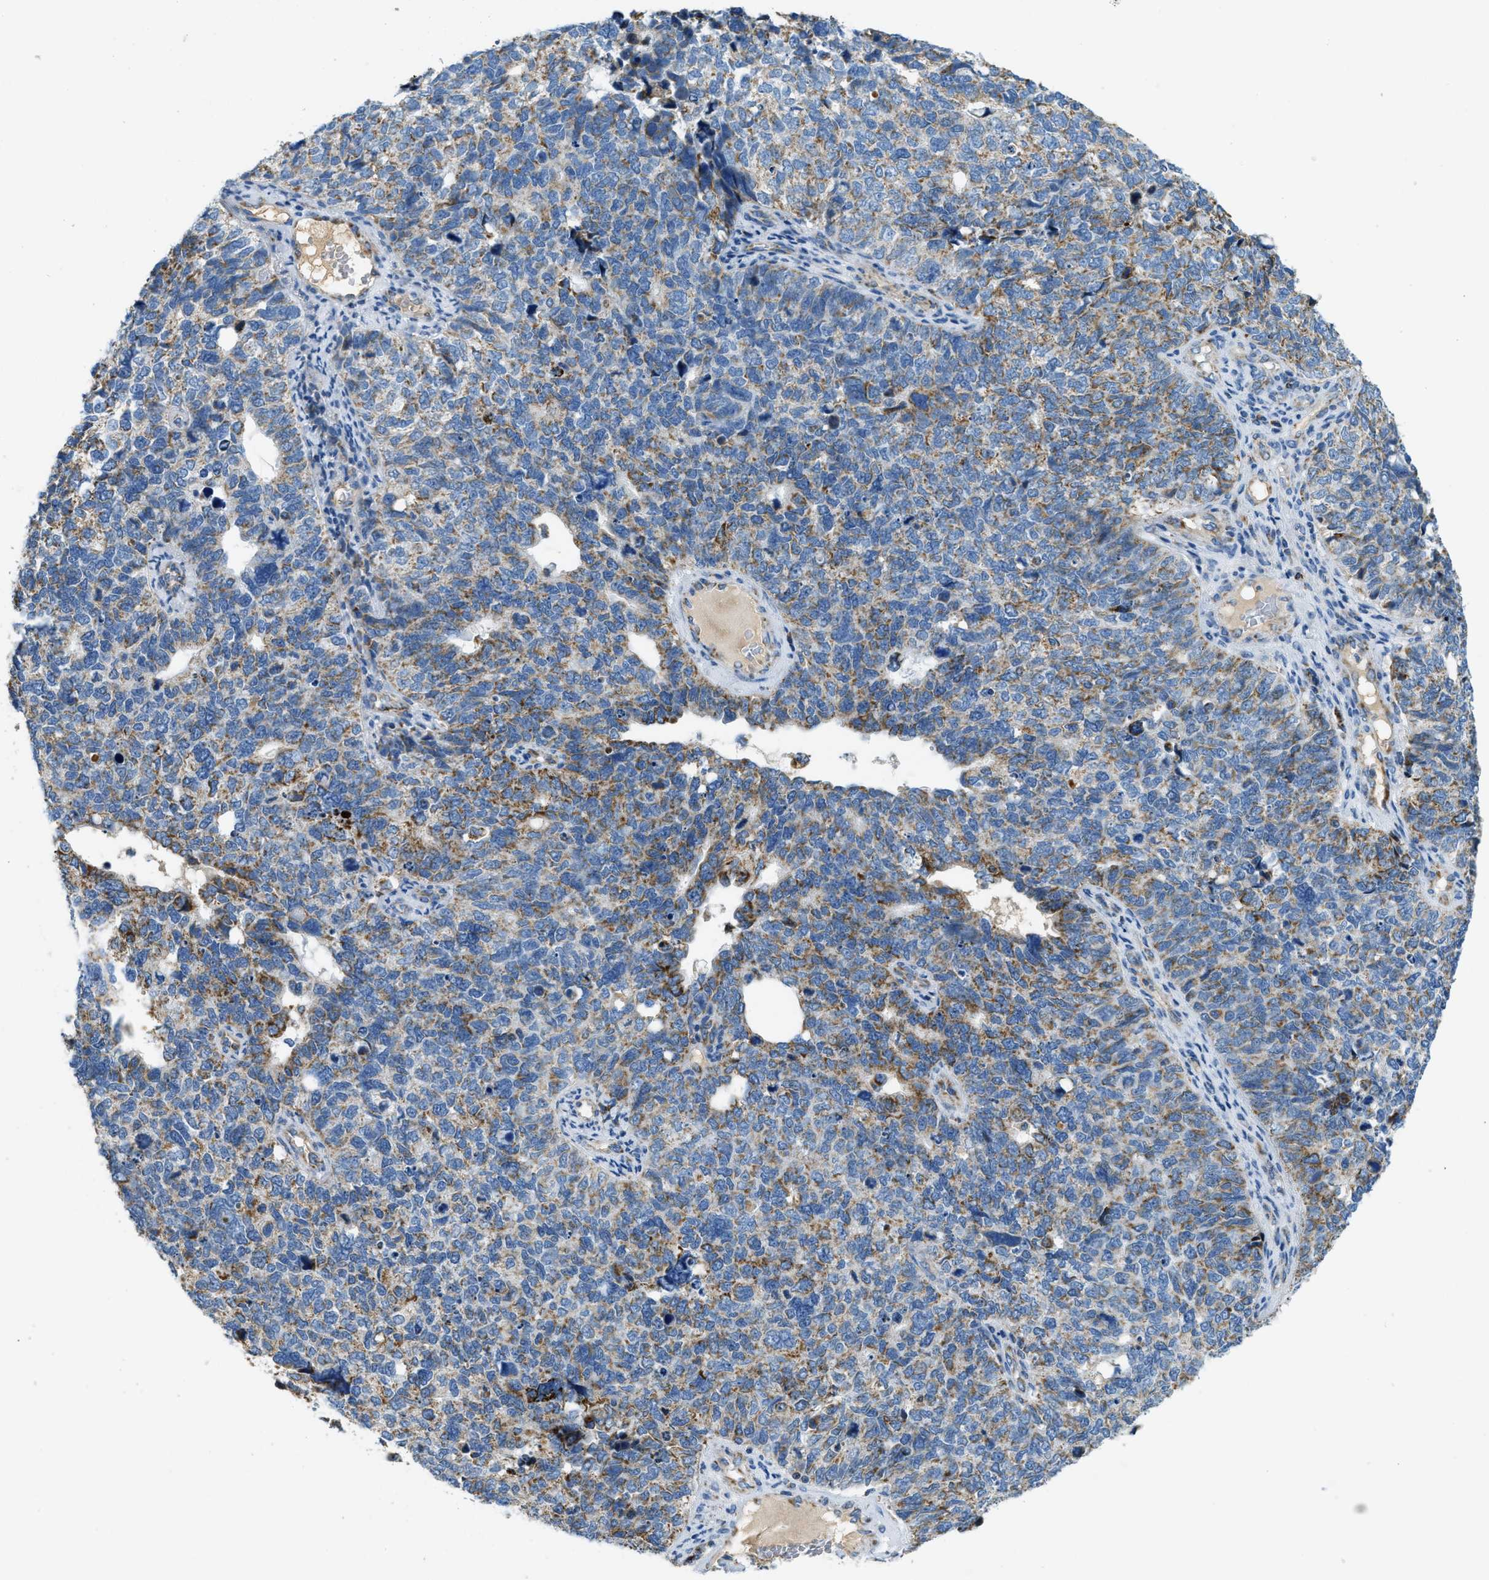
{"staining": {"intensity": "moderate", "quantity": ">75%", "location": "cytoplasmic/membranous"}, "tissue": "cervical cancer", "cell_type": "Tumor cells", "image_type": "cancer", "snomed": [{"axis": "morphology", "description": "Squamous cell carcinoma, NOS"}, {"axis": "topography", "description": "Cervix"}], "caption": "A histopathology image of squamous cell carcinoma (cervical) stained for a protein shows moderate cytoplasmic/membranous brown staining in tumor cells. (DAB IHC with brightfield microscopy, high magnification).", "gene": "ACADVL", "patient": {"sex": "female", "age": 63}}